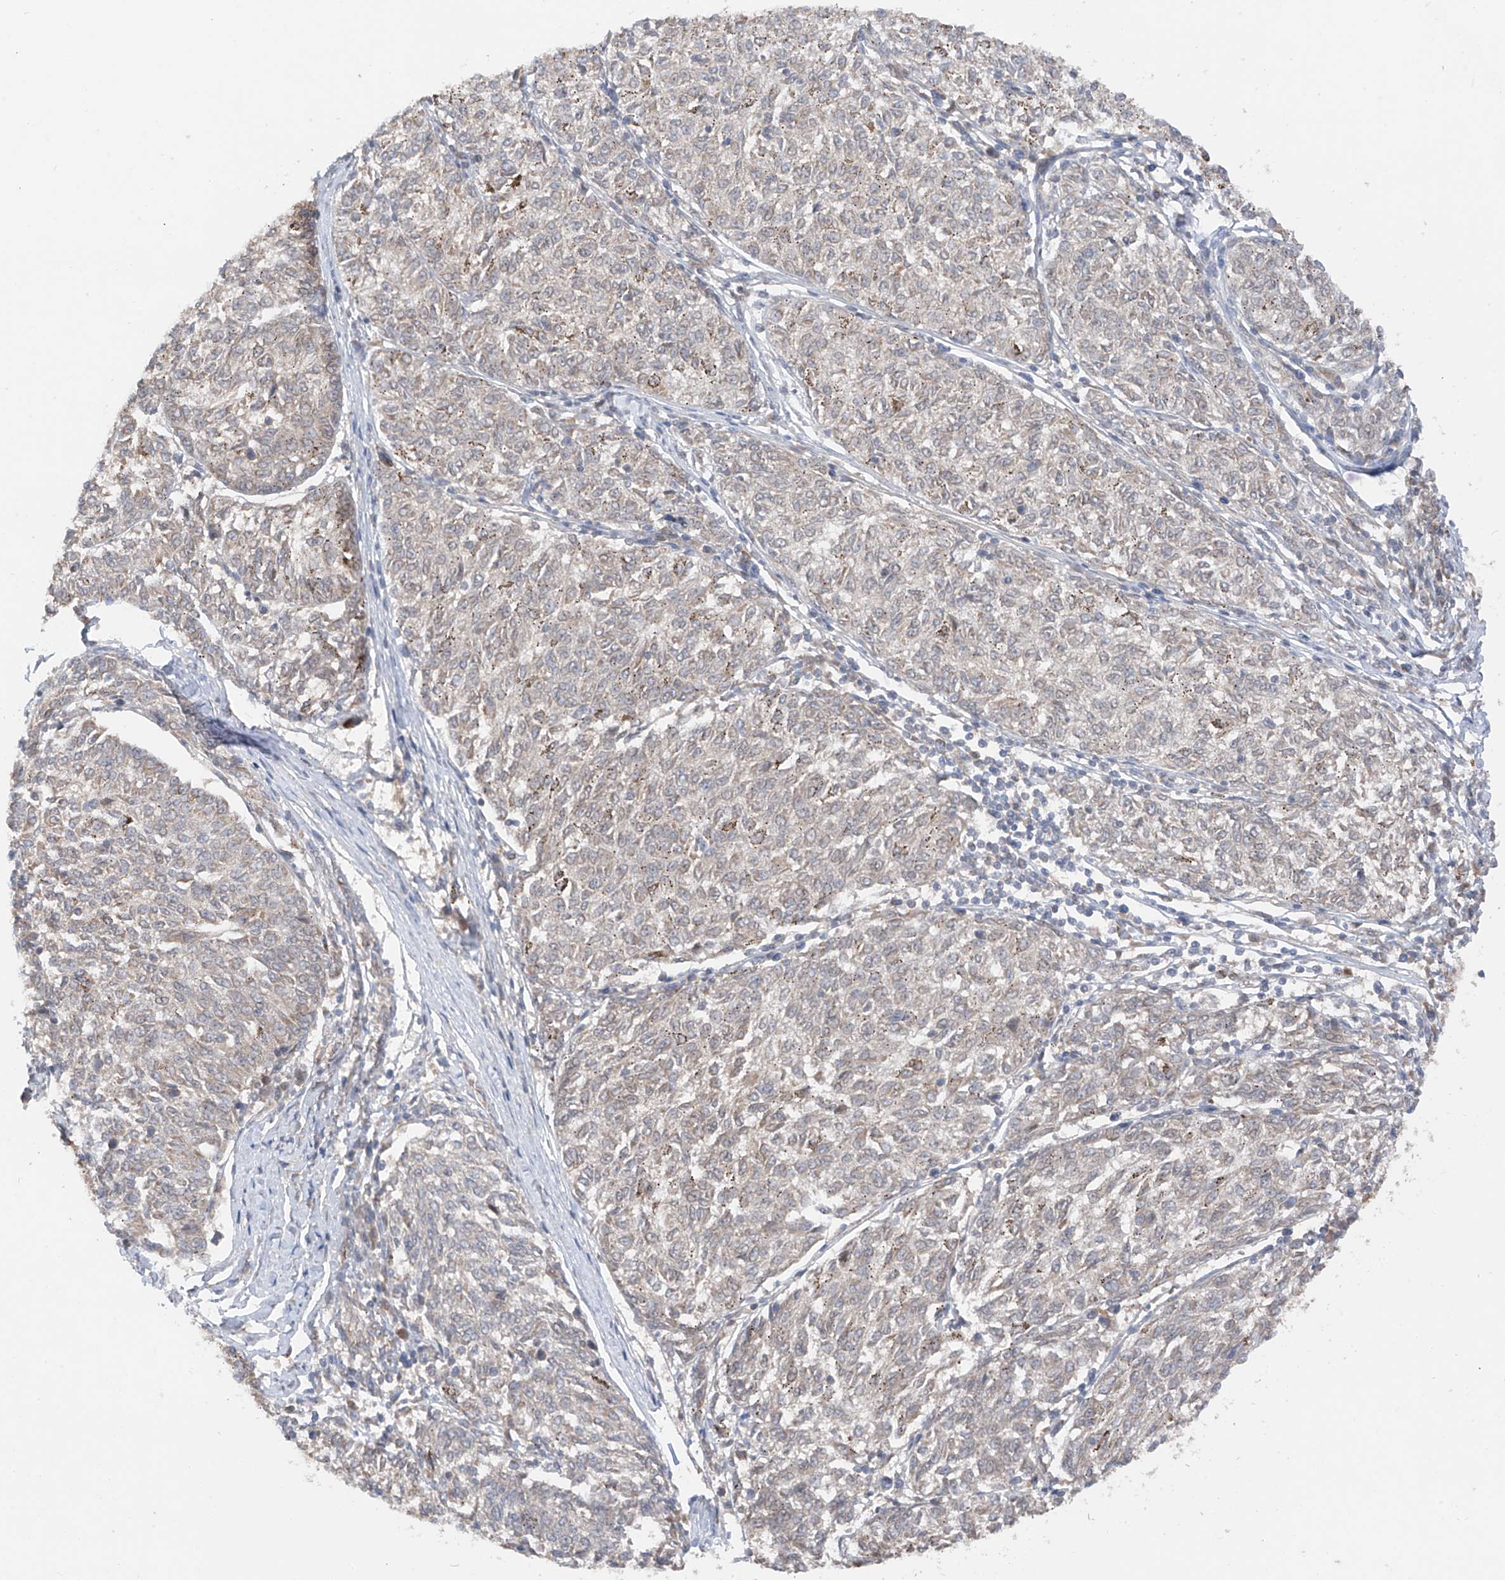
{"staining": {"intensity": "weak", "quantity": "<25%", "location": "cytoplasmic/membranous"}, "tissue": "melanoma", "cell_type": "Tumor cells", "image_type": "cancer", "snomed": [{"axis": "morphology", "description": "Malignant melanoma, NOS"}, {"axis": "topography", "description": "Skin"}], "caption": "Tumor cells are negative for protein expression in human malignant melanoma.", "gene": "AHCTF1", "patient": {"sex": "female", "age": 72}}